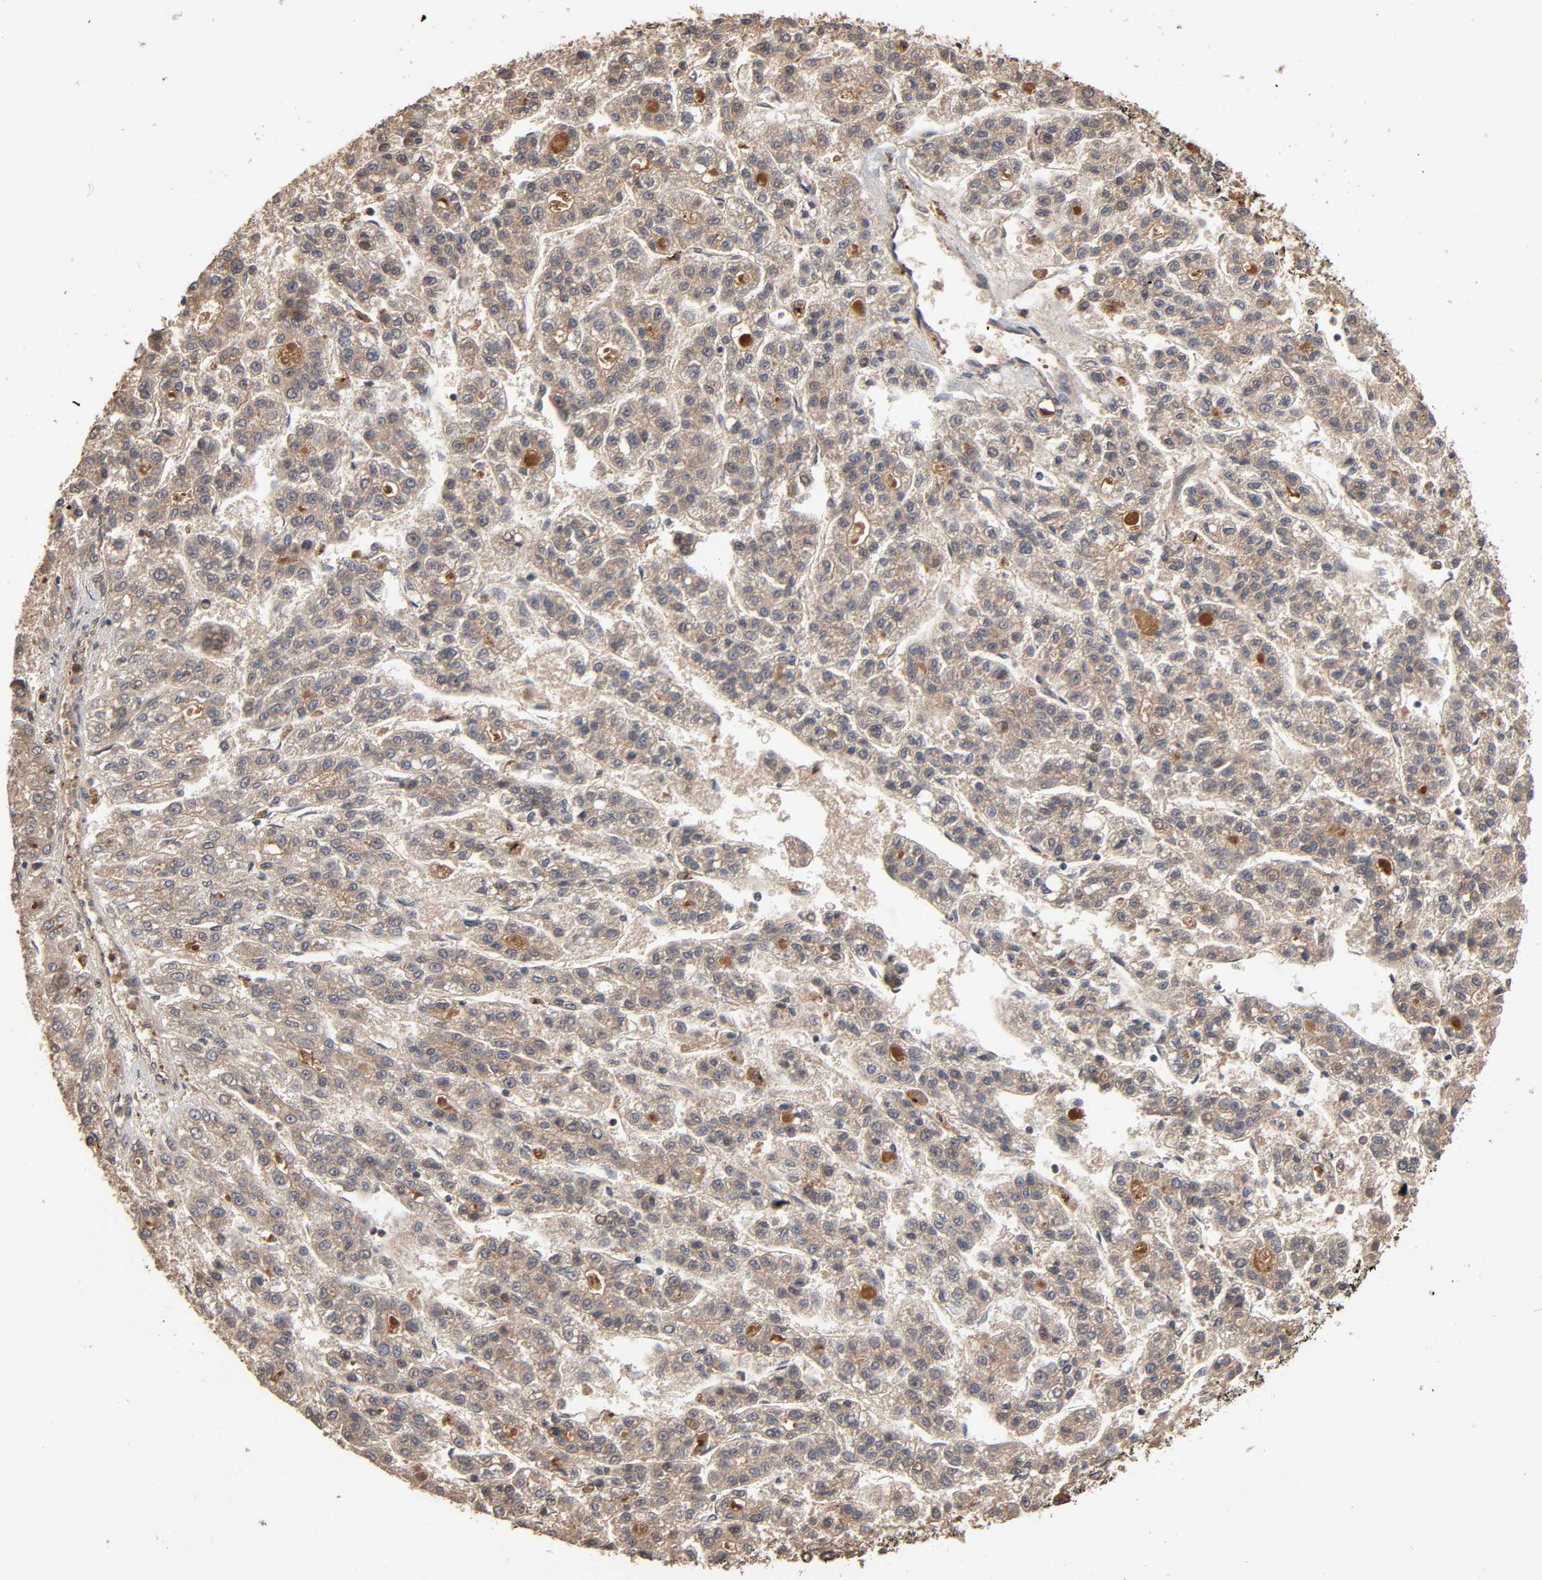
{"staining": {"intensity": "moderate", "quantity": ">75%", "location": "cytoplasmic/membranous"}, "tissue": "liver cancer", "cell_type": "Tumor cells", "image_type": "cancer", "snomed": [{"axis": "morphology", "description": "Carcinoma, Hepatocellular, NOS"}, {"axis": "topography", "description": "Liver"}], "caption": "The histopathology image shows immunohistochemical staining of liver hepatocellular carcinoma. There is moderate cytoplasmic/membranous staining is appreciated in approximately >75% of tumor cells.", "gene": "GNPTG", "patient": {"sex": "male", "age": 70}}